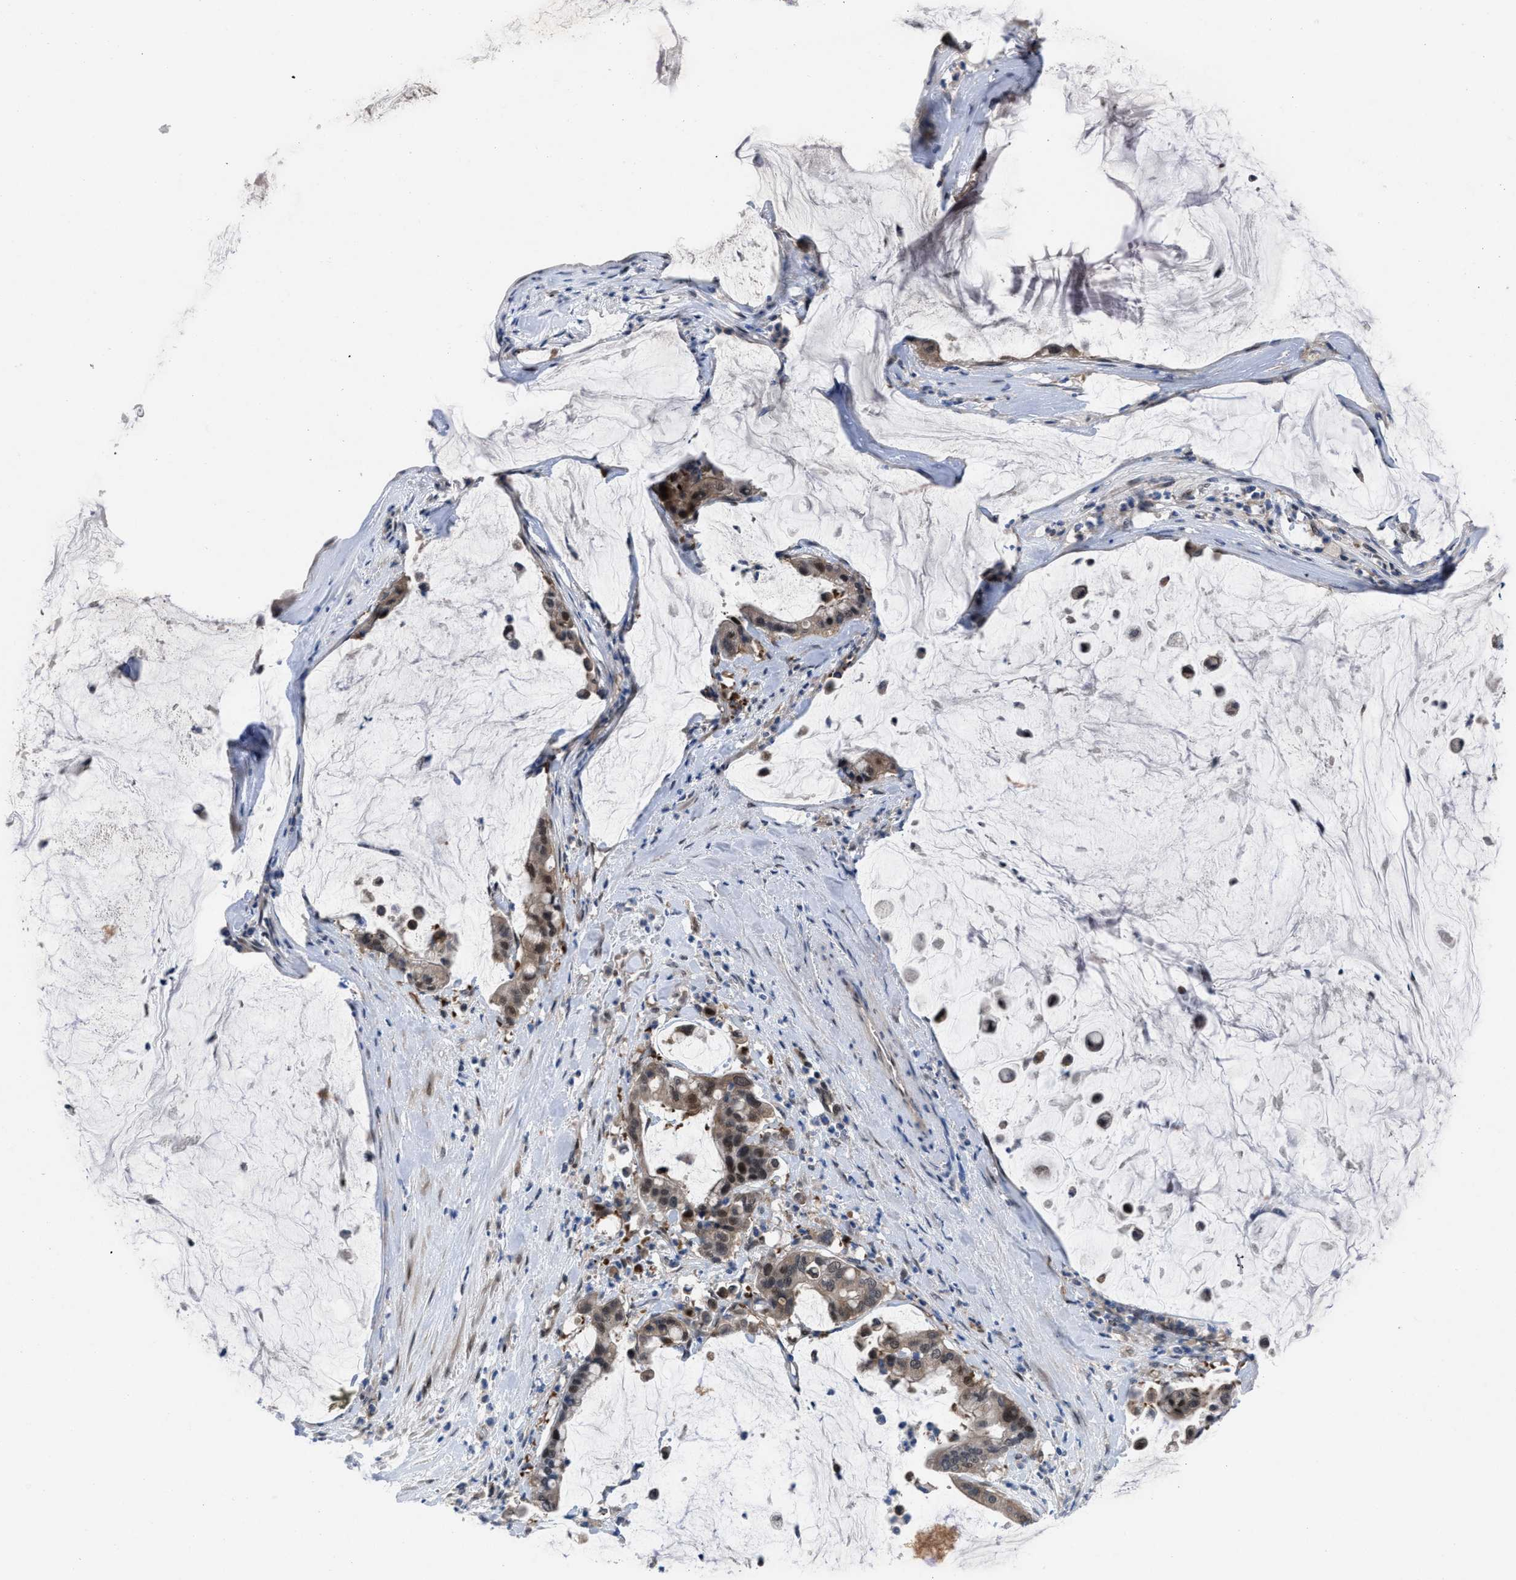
{"staining": {"intensity": "moderate", "quantity": ">75%", "location": "cytoplasmic/membranous,nuclear"}, "tissue": "pancreatic cancer", "cell_type": "Tumor cells", "image_type": "cancer", "snomed": [{"axis": "morphology", "description": "Adenocarcinoma, NOS"}, {"axis": "topography", "description": "Pancreas"}], "caption": "Pancreatic adenocarcinoma stained with a protein marker exhibits moderate staining in tumor cells.", "gene": "IL17RE", "patient": {"sex": "male", "age": 41}}